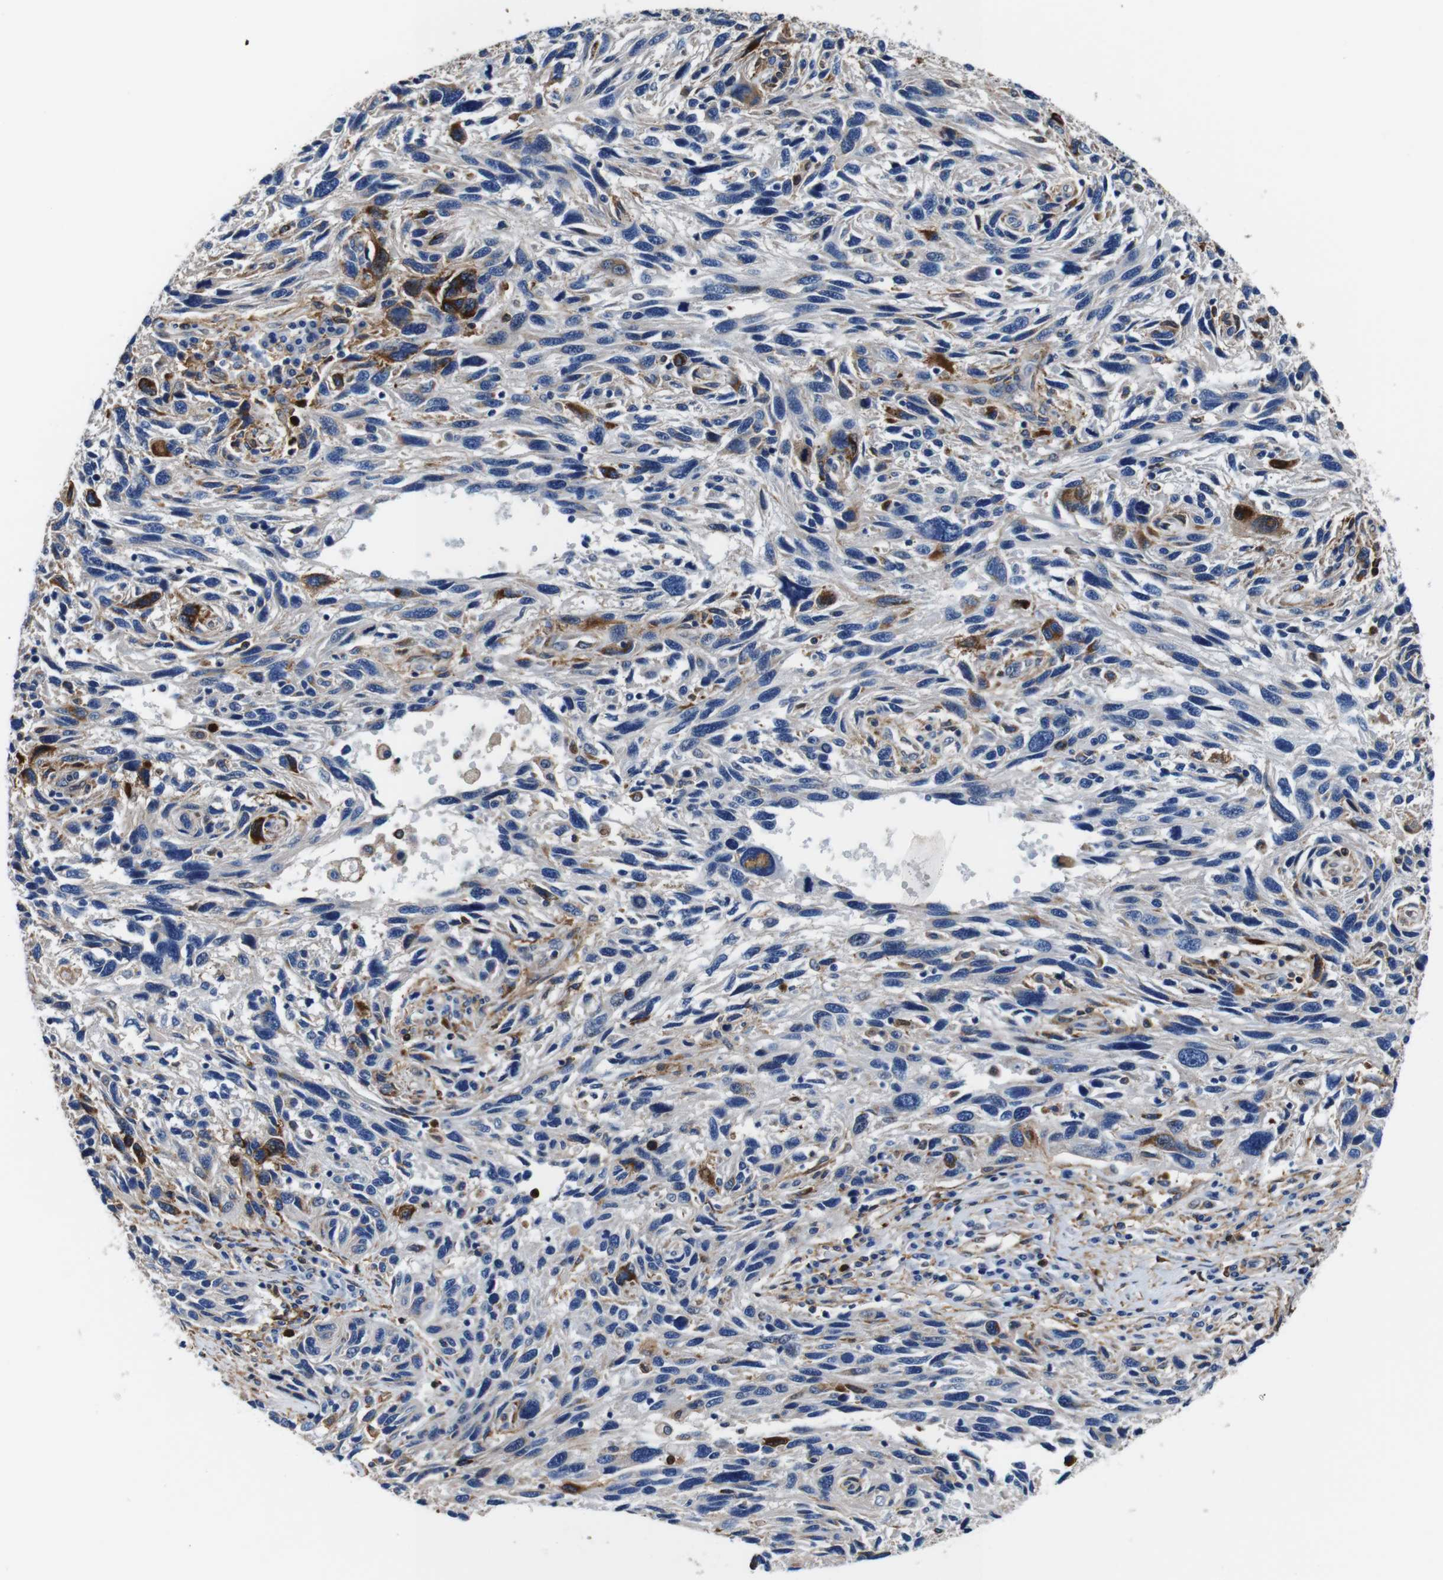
{"staining": {"intensity": "moderate", "quantity": "<25%", "location": "cytoplasmic/membranous"}, "tissue": "melanoma", "cell_type": "Tumor cells", "image_type": "cancer", "snomed": [{"axis": "morphology", "description": "Malignant melanoma, NOS"}, {"axis": "topography", "description": "Skin"}], "caption": "Approximately <25% of tumor cells in human melanoma display moderate cytoplasmic/membranous protein positivity as visualized by brown immunohistochemical staining.", "gene": "ANXA1", "patient": {"sex": "male", "age": 53}}